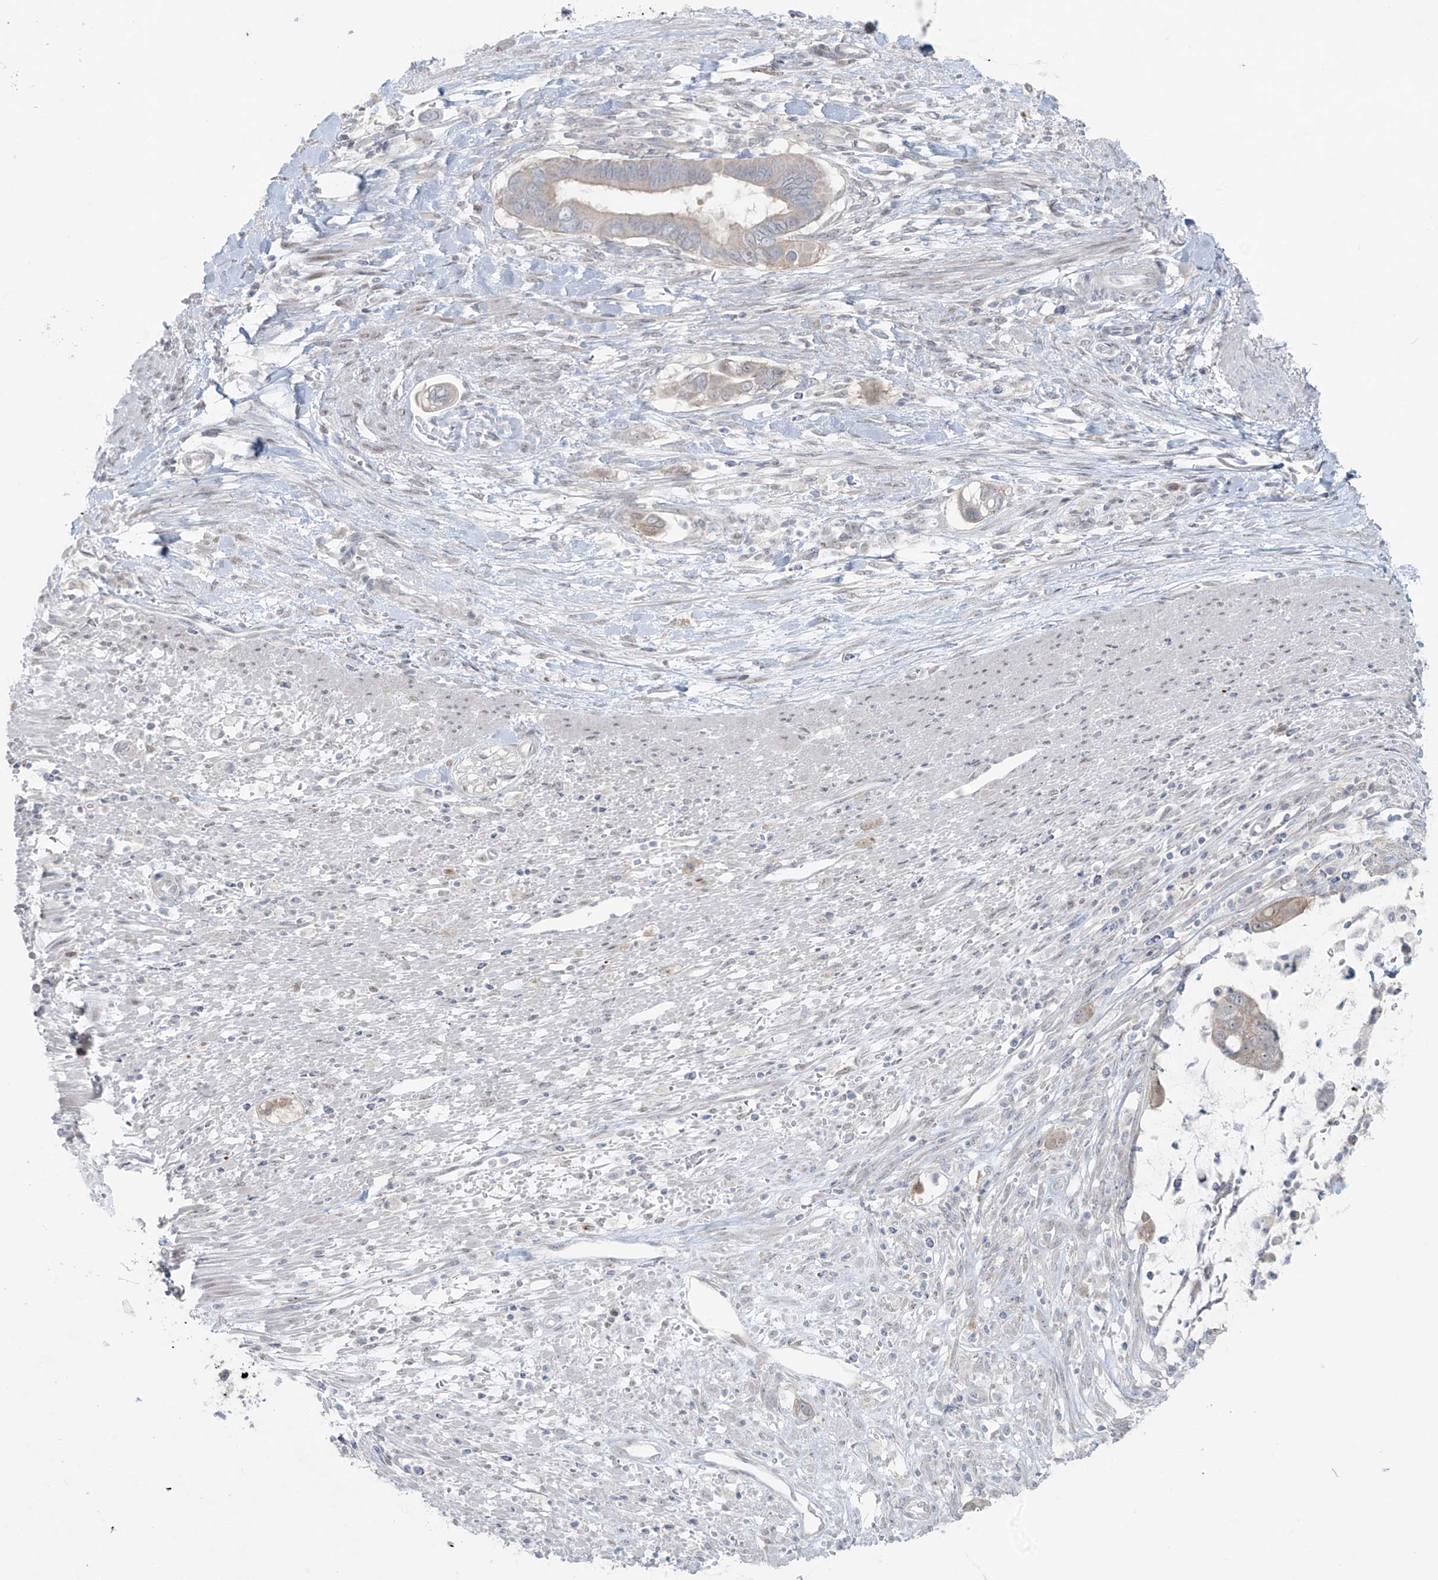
{"staining": {"intensity": "weak", "quantity": "25%-75%", "location": "cytoplasmic/membranous"}, "tissue": "pancreatic cancer", "cell_type": "Tumor cells", "image_type": "cancer", "snomed": [{"axis": "morphology", "description": "Adenocarcinoma, NOS"}, {"axis": "topography", "description": "Pancreas"}], "caption": "Pancreatic cancer (adenocarcinoma) stained for a protein shows weak cytoplasmic/membranous positivity in tumor cells.", "gene": "PPAT", "patient": {"sex": "male", "age": 68}}